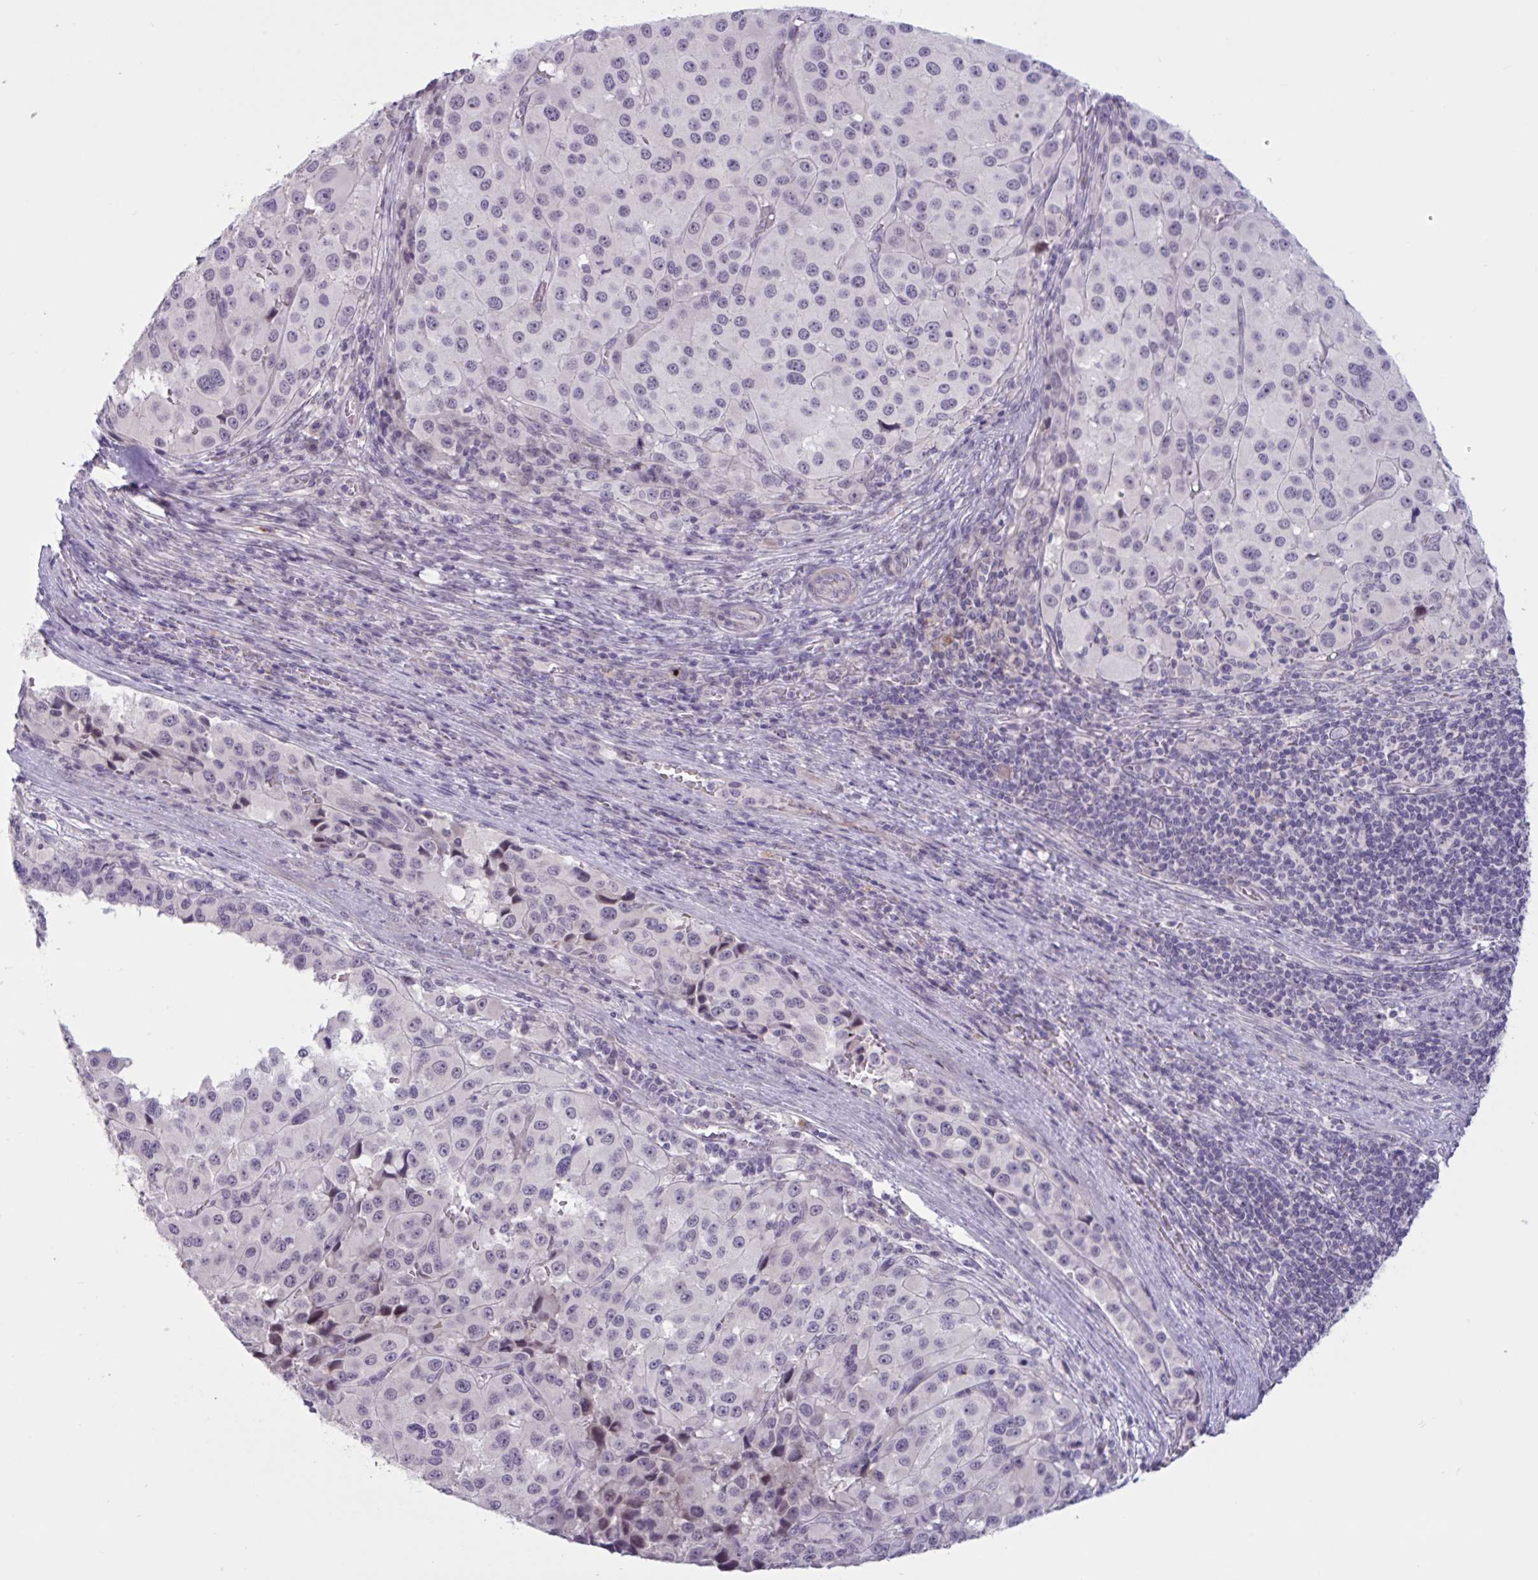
{"staining": {"intensity": "negative", "quantity": "none", "location": "none"}, "tissue": "melanoma", "cell_type": "Tumor cells", "image_type": "cancer", "snomed": [{"axis": "morphology", "description": "Malignant melanoma, Metastatic site"}, {"axis": "topography", "description": "Lymph node"}], "caption": "The micrograph displays no significant expression in tumor cells of malignant melanoma (metastatic site).", "gene": "RFPL4B", "patient": {"sex": "female", "age": 65}}